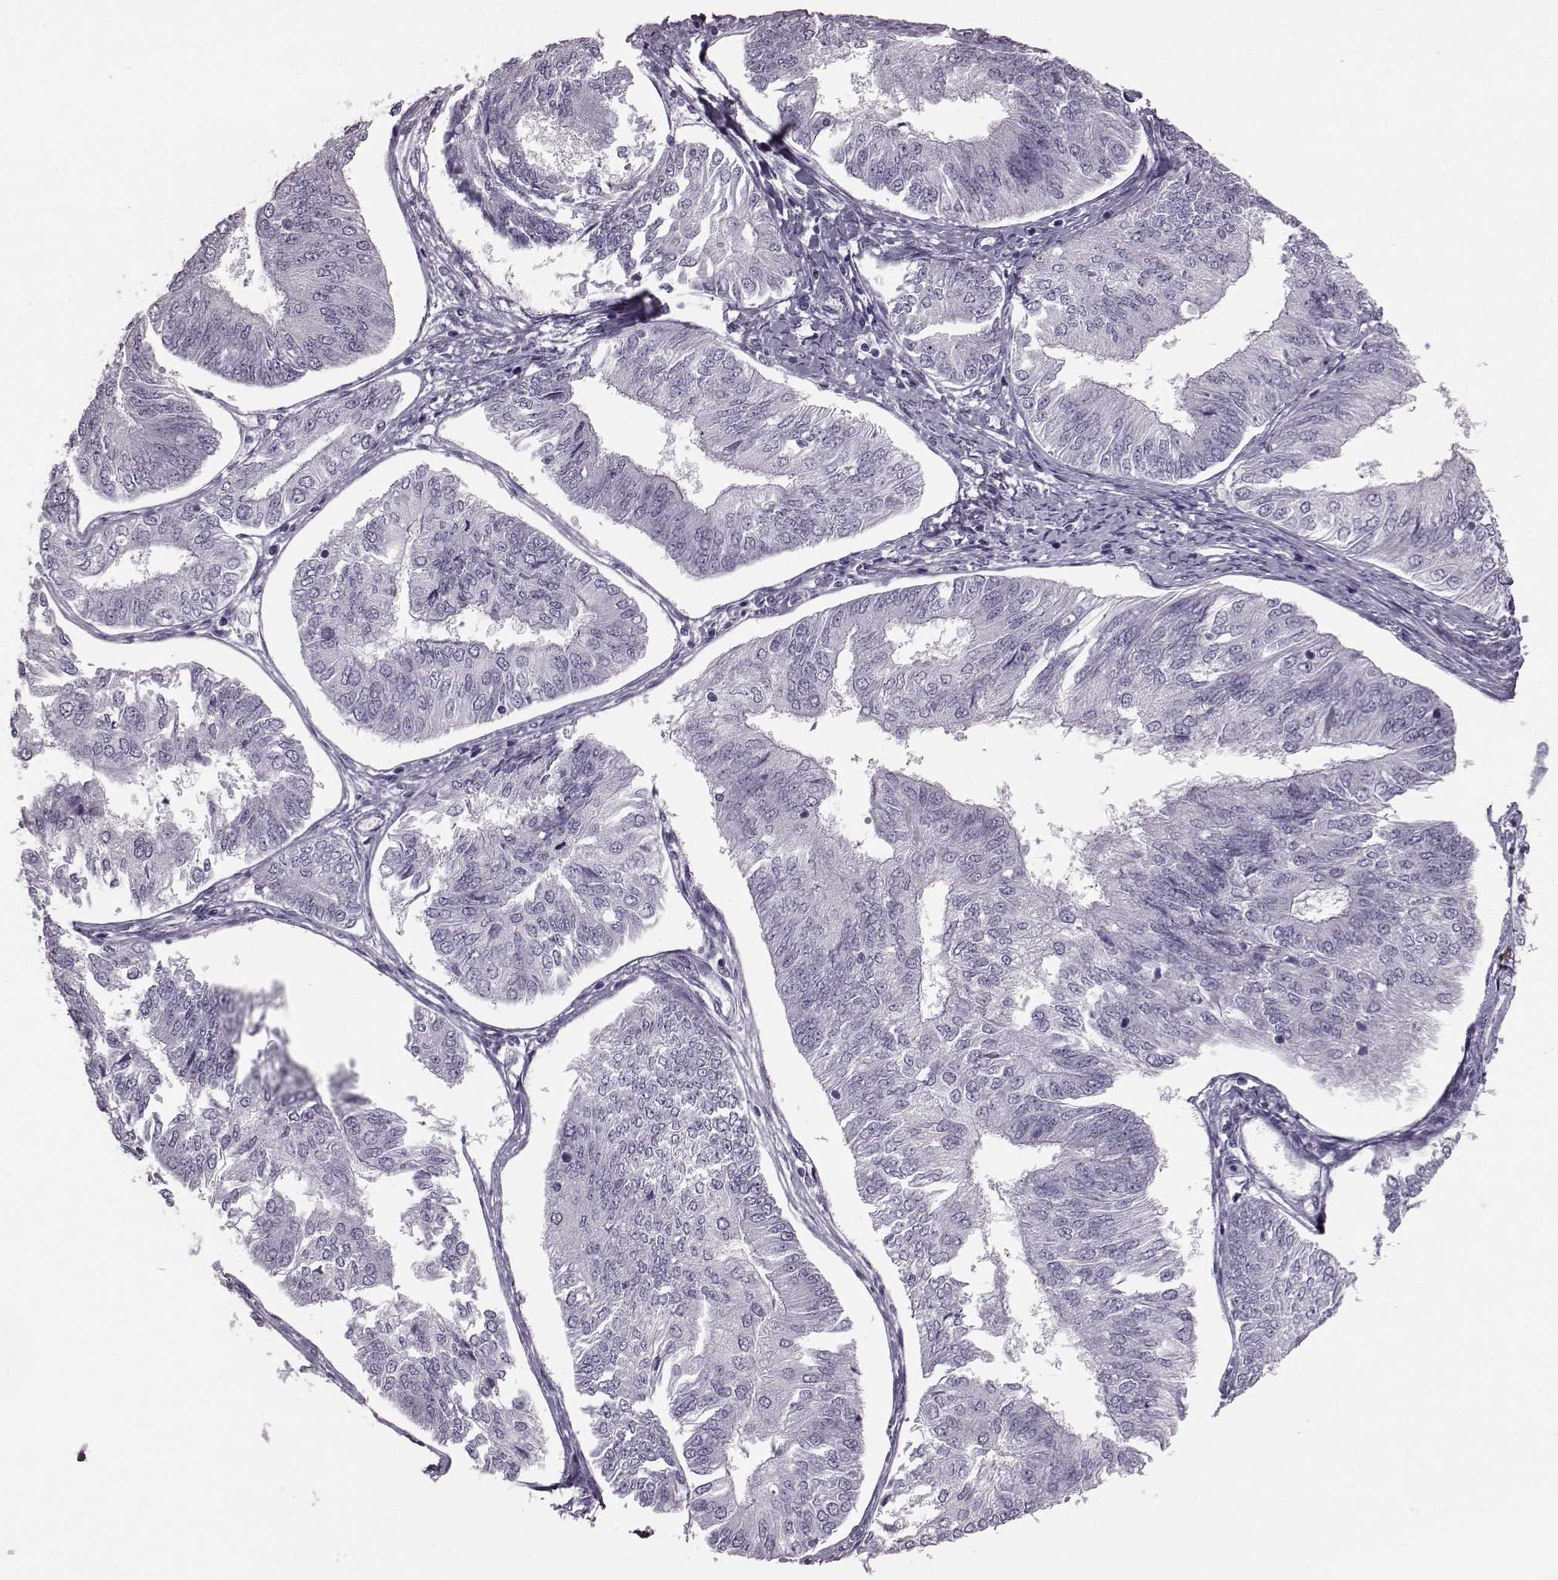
{"staining": {"intensity": "negative", "quantity": "none", "location": "none"}, "tissue": "endometrial cancer", "cell_type": "Tumor cells", "image_type": "cancer", "snomed": [{"axis": "morphology", "description": "Adenocarcinoma, NOS"}, {"axis": "topography", "description": "Endometrium"}], "caption": "Image shows no significant protein positivity in tumor cells of endometrial cancer (adenocarcinoma).", "gene": "JSRP1", "patient": {"sex": "female", "age": 58}}